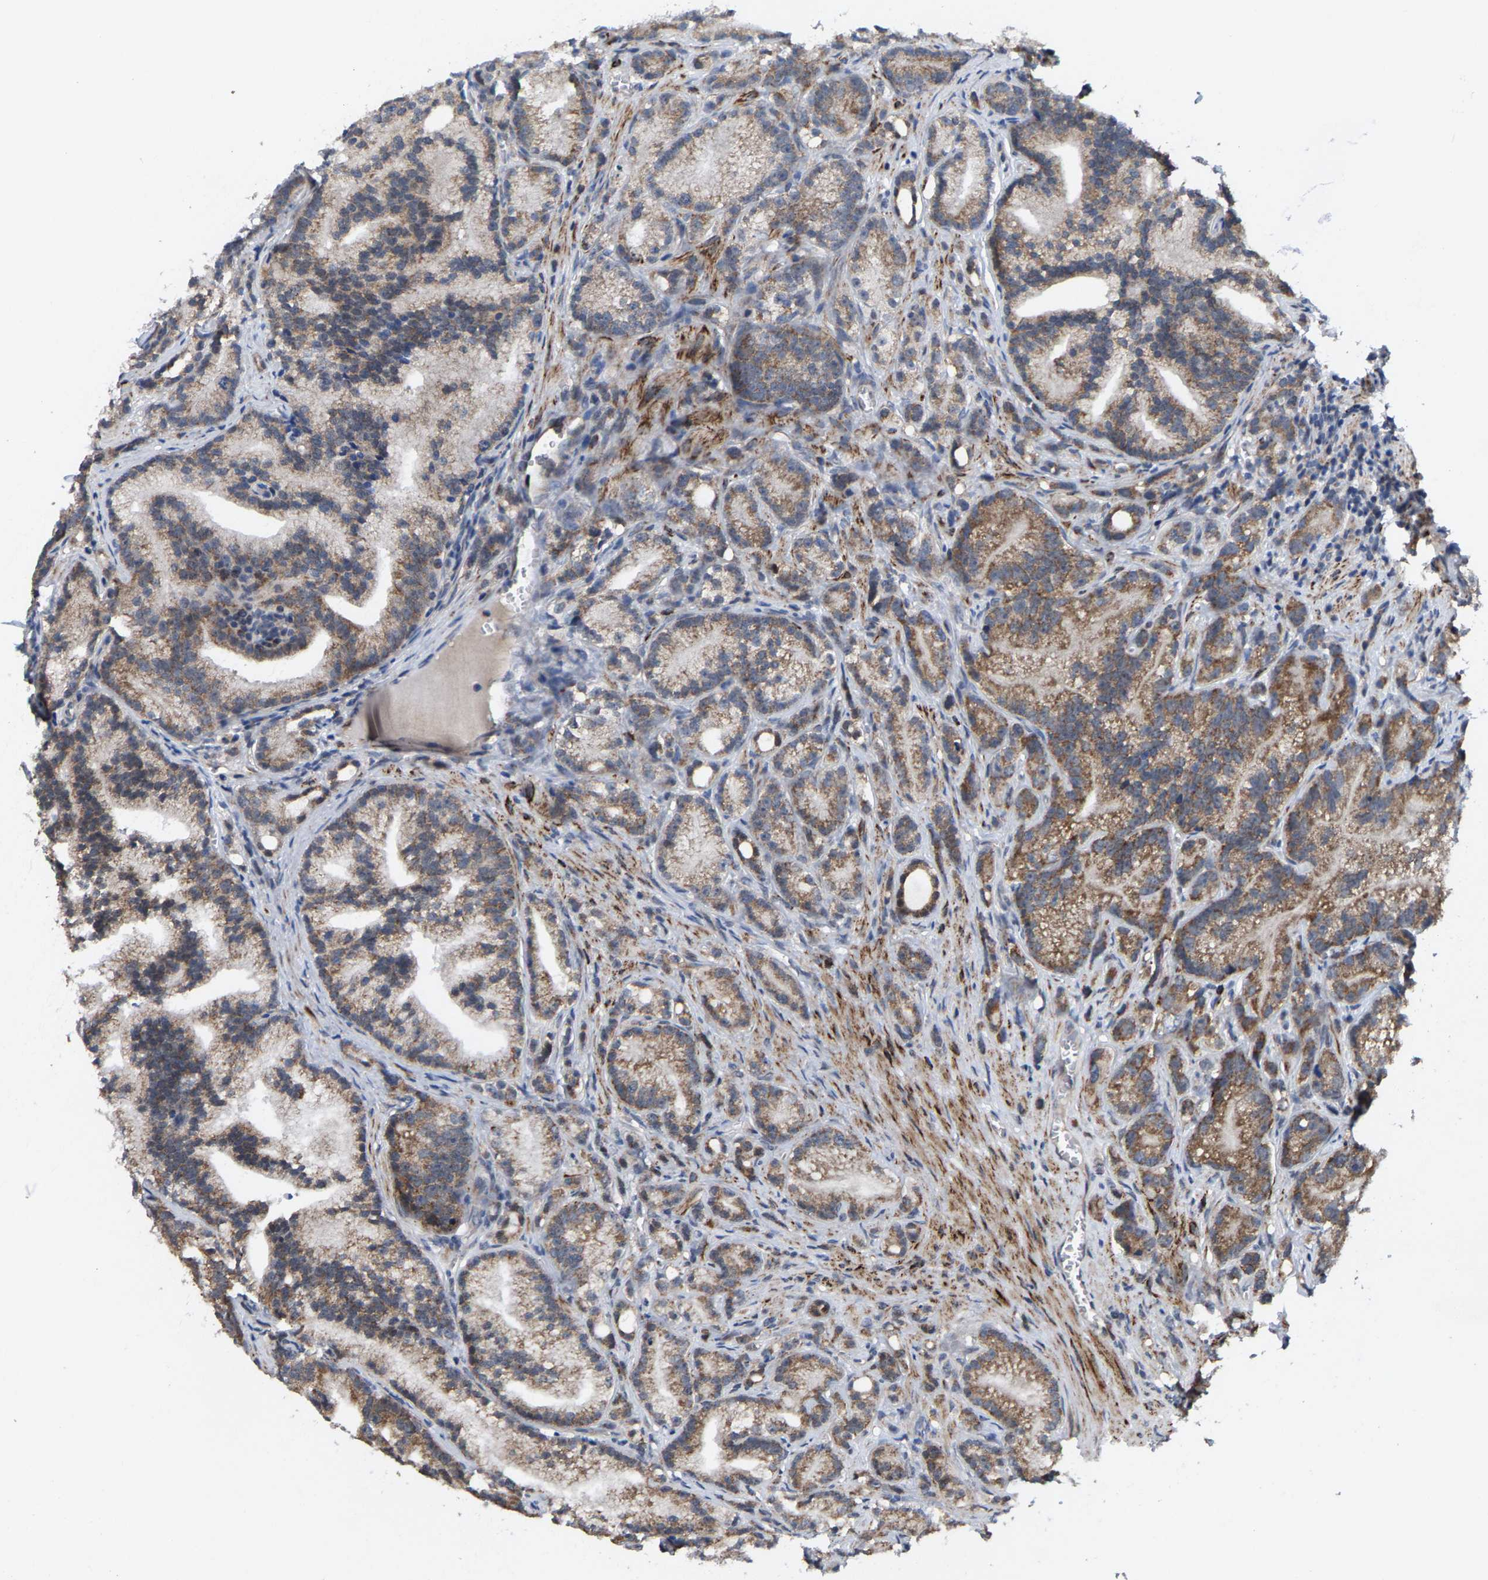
{"staining": {"intensity": "moderate", "quantity": ">75%", "location": "cytoplasmic/membranous"}, "tissue": "prostate cancer", "cell_type": "Tumor cells", "image_type": "cancer", "snomed": [{"axis": "morphology", "description": "Adenocarcinoma, Low grade"}, {"axis": "topography", "description": "Prostate"}], "caption": "Immunohistochemistry staining of prostate adenocarcinoma (low-grade), which exhibits medium levels of moderate cytoplasmic/membranous staining in approximately >75% of tumor cells indicating moderate cytoplasmic/membranous protein expression. The staining was performed using DAB (3,3'-diaminobenzidine) (brown) for protein detection and nuclei were counterstained in hematoxylin (blue).", "gene": "TDRKH", "patient": {"sex": "male", "age": 89}}